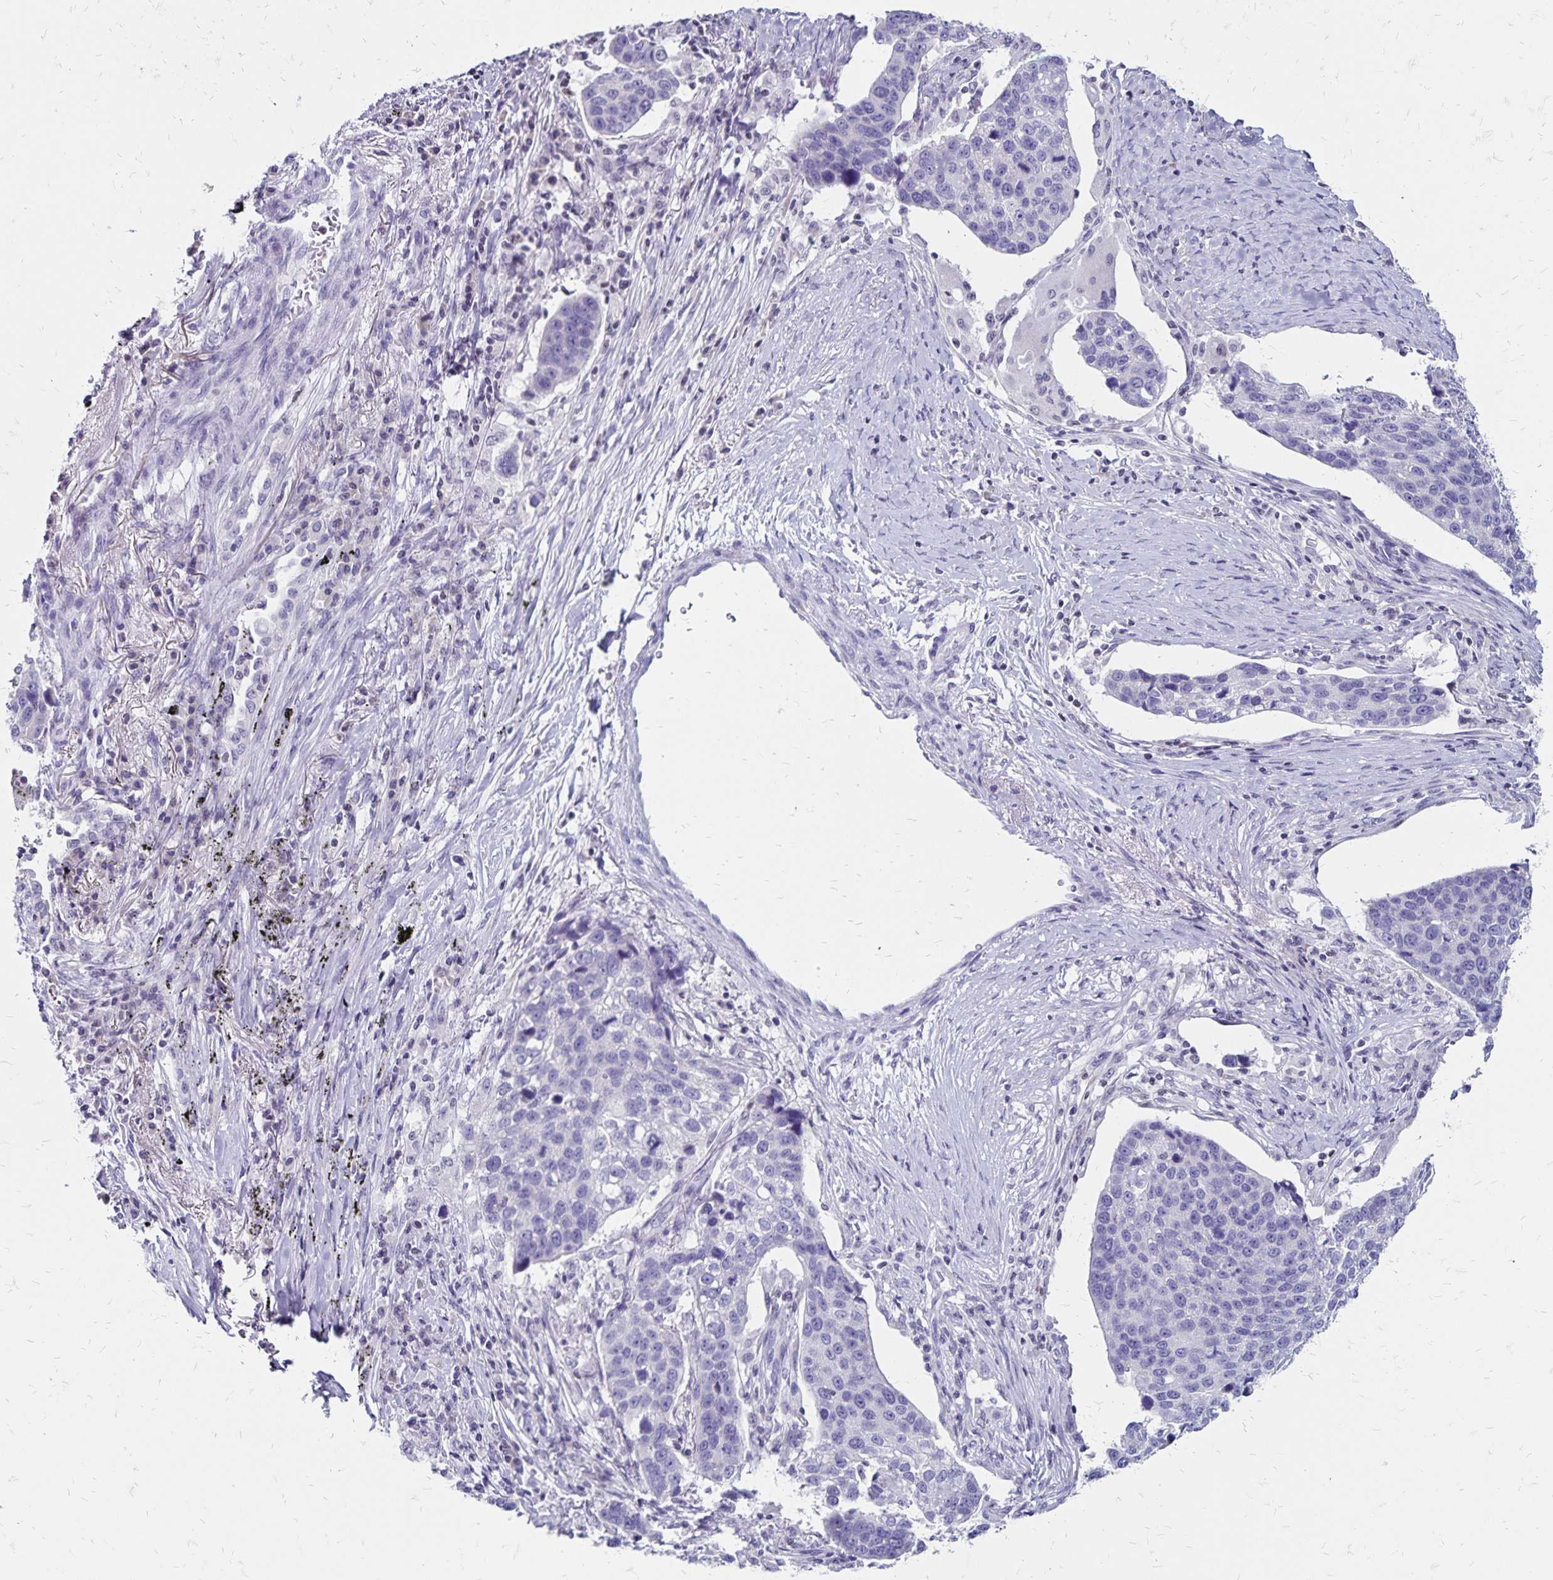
{"staining": {"intensity": "negative", "quantity": "none", "location": "none"}, "tissue": "lung cancer", "cell_type": "Tumor cells", "image_type": "cancer", "snomed": [{"axis": "morphology", "description": "Squamous cell carcinoma, NOS"}, {"axis": "topography", "description": "Lymph node"}, {"axis": "topography", "description": "Lung"}], "caption": "Tumor cells show no significant protein expression in squamous cell carcinoma (lung).", "gene": "IKZF1", "patient": {"sex": "male", "age": 61}}